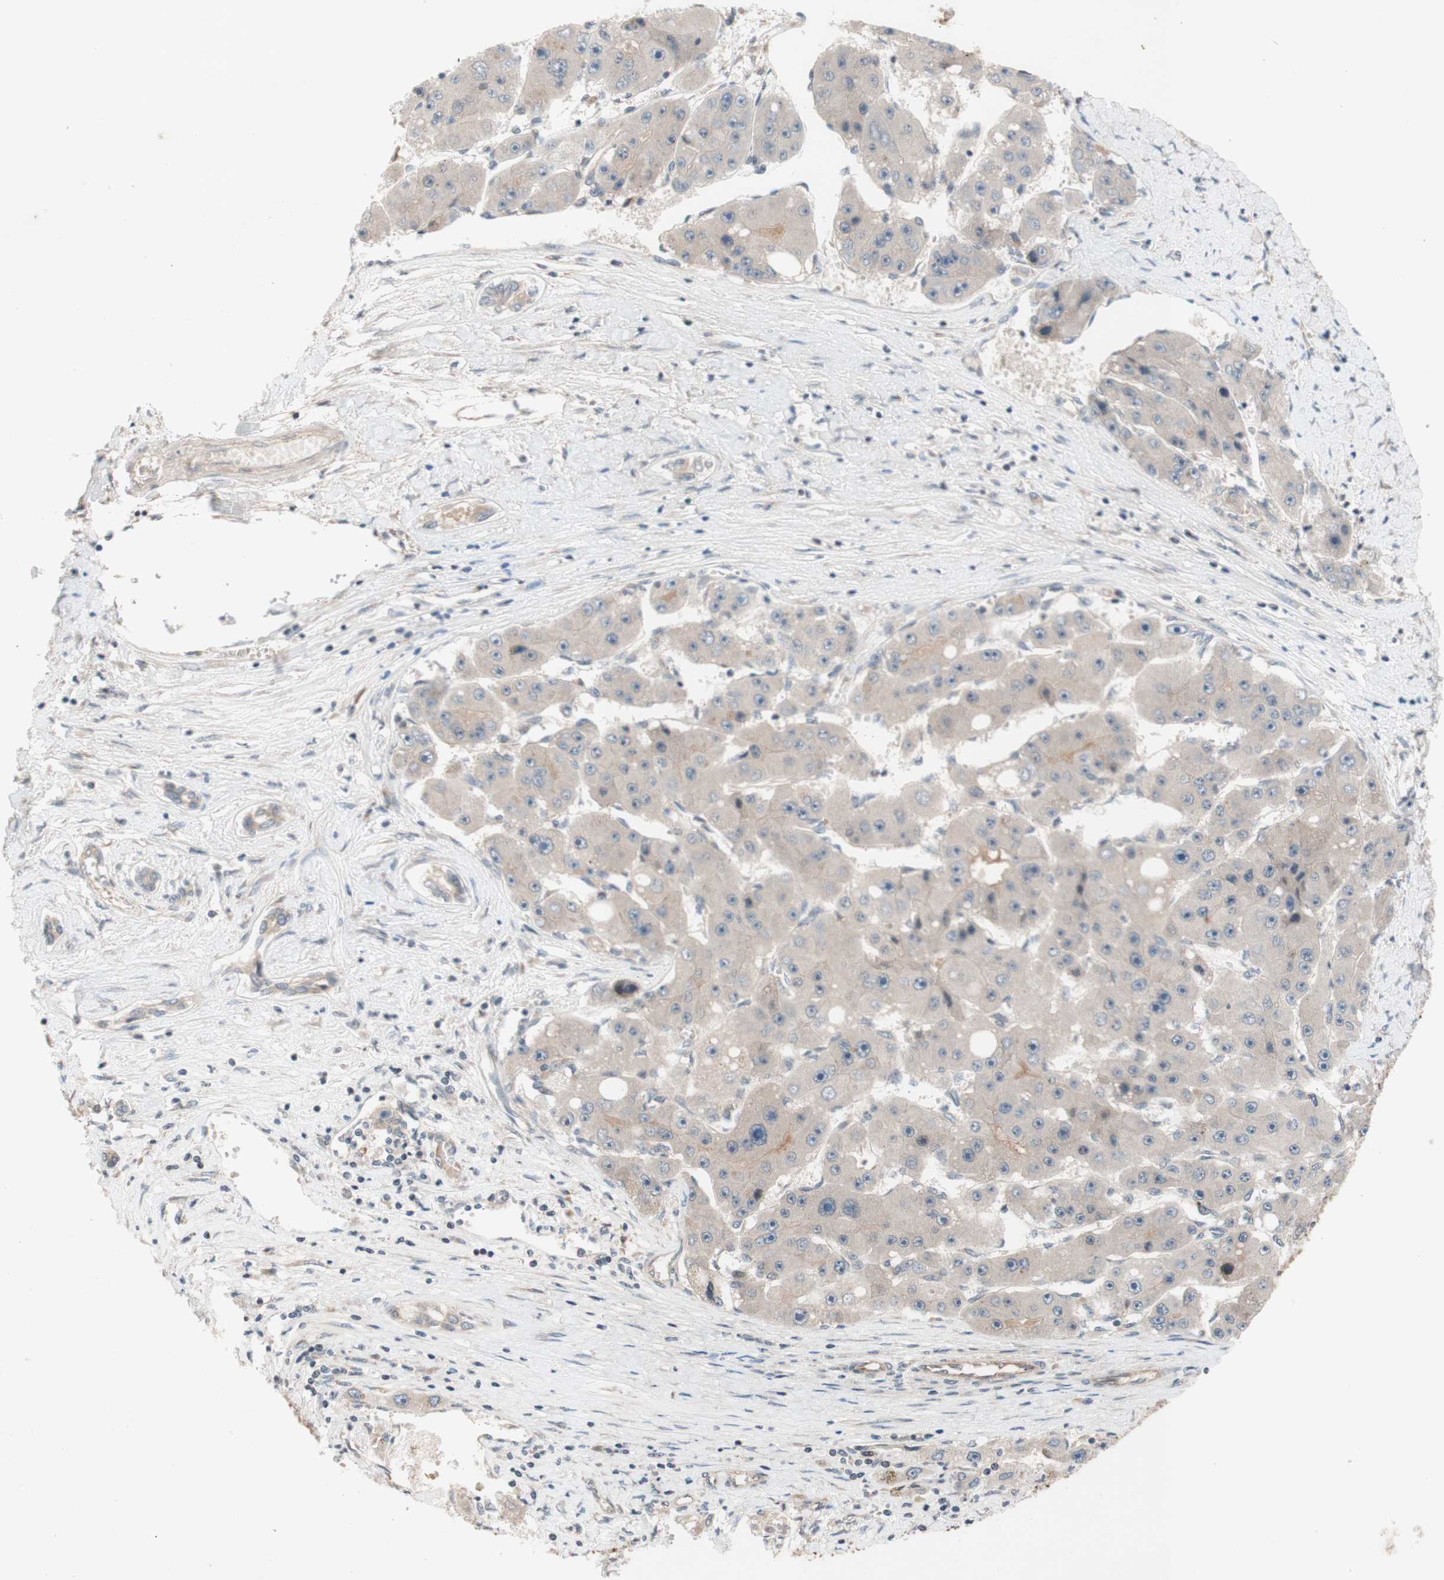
{"staining": {"intensity": "negative", "quantity": "none", "location": "none"}, "tissue": "liver cancer", "cell_type": "Tumor cells", "image_type": "cancer", "snomed": [{"axis": "morphology", "description": "Carcinoma, Hepatocellular, NOS"}, {"axis": "topography", "description": "Liver"}], "caption": "Histopathology image shows no protein positivity in tumor cells of liver cancer tissue.", "gene": "CD55", "patient": {"sex": "female", "age": 61}}